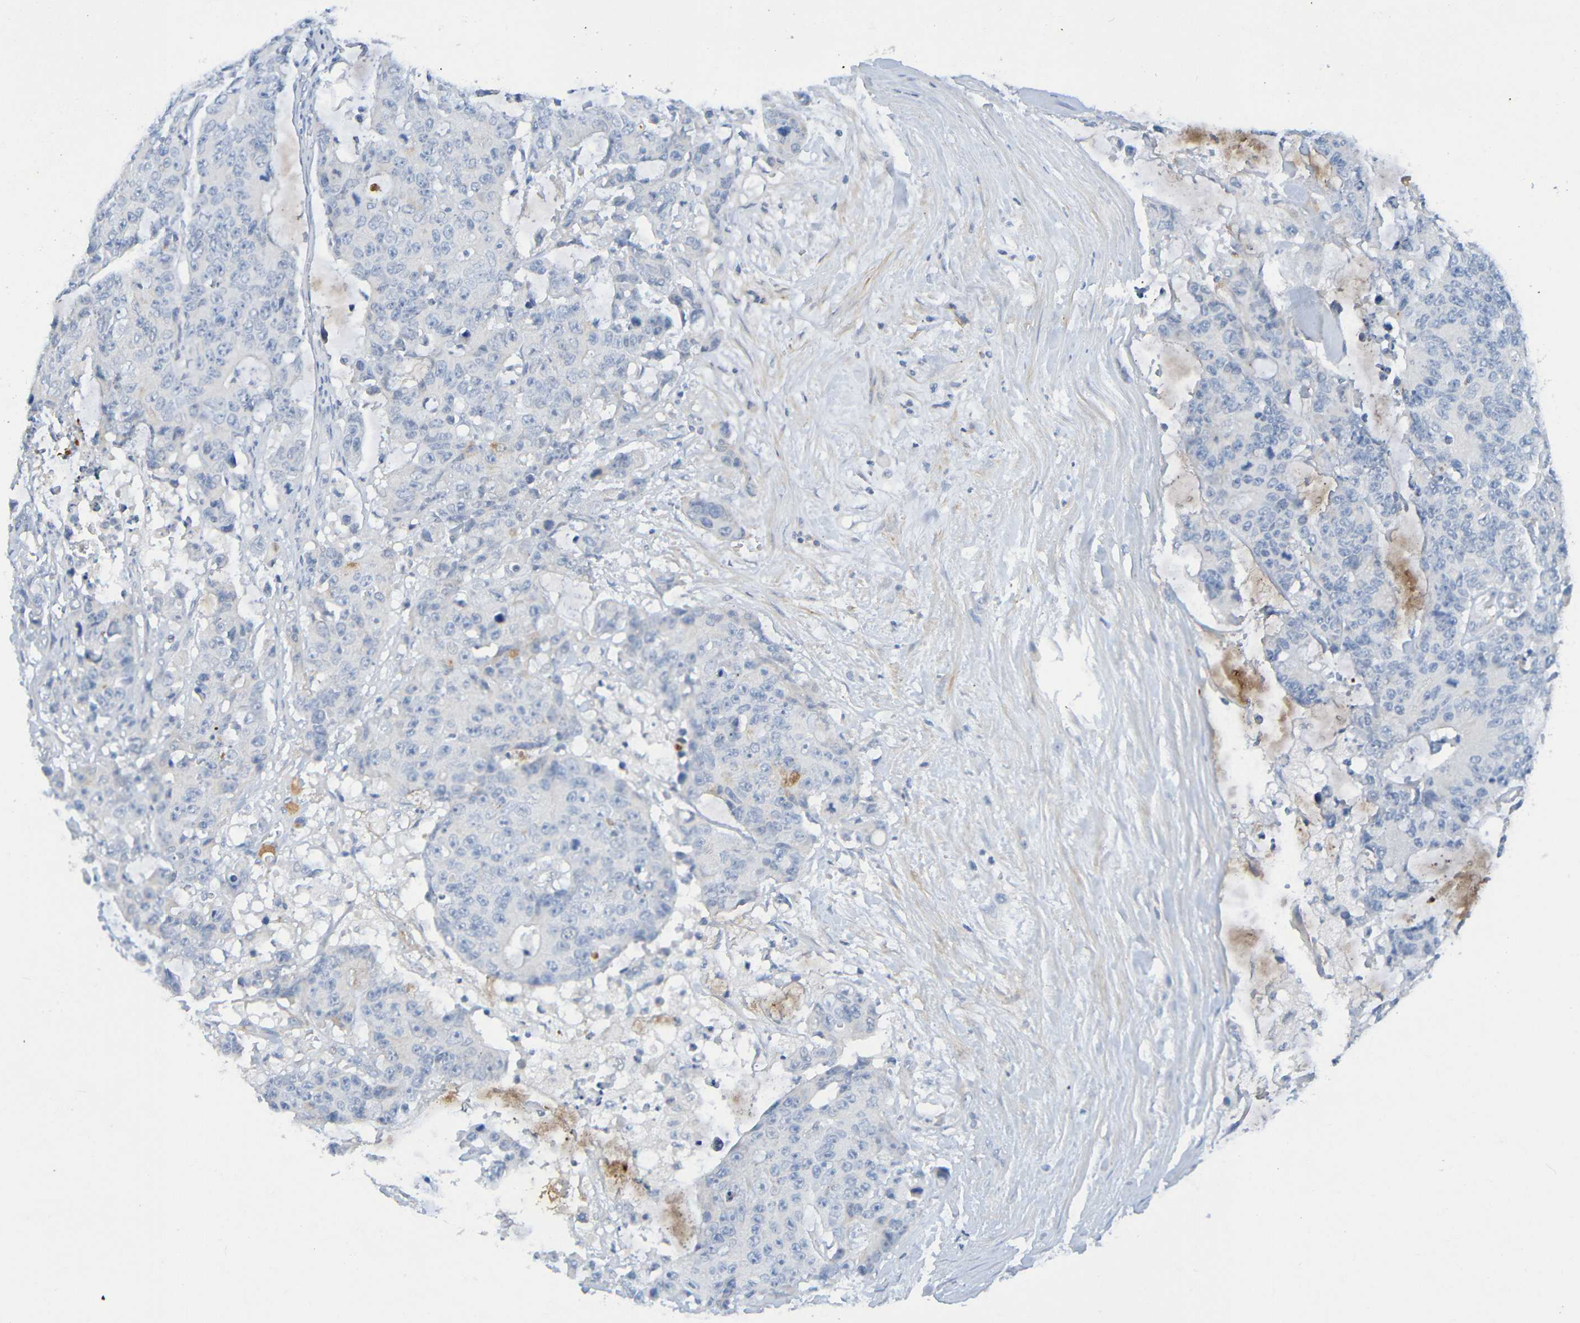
{"staining": {"intensity": "negative", "quantity": "none", "location": "none"}, "tissue": "colorectal cancer", "cell_type": "Tumor cells", "image_type": "cancer", "snomed": [{"axis": "morphology", "description": "Adenocarcinoma, NOS"}, {"axis": "topography", "description": "Colon"}], "caption": "Micrograph shows no significant protein expression in tumor cells of colorectal cancer. (Immunohistochemistry (ihc), brightfield microscopy, high magnification).", "gene": "IL10", "patient": {"sex": "female", "age": 86}}